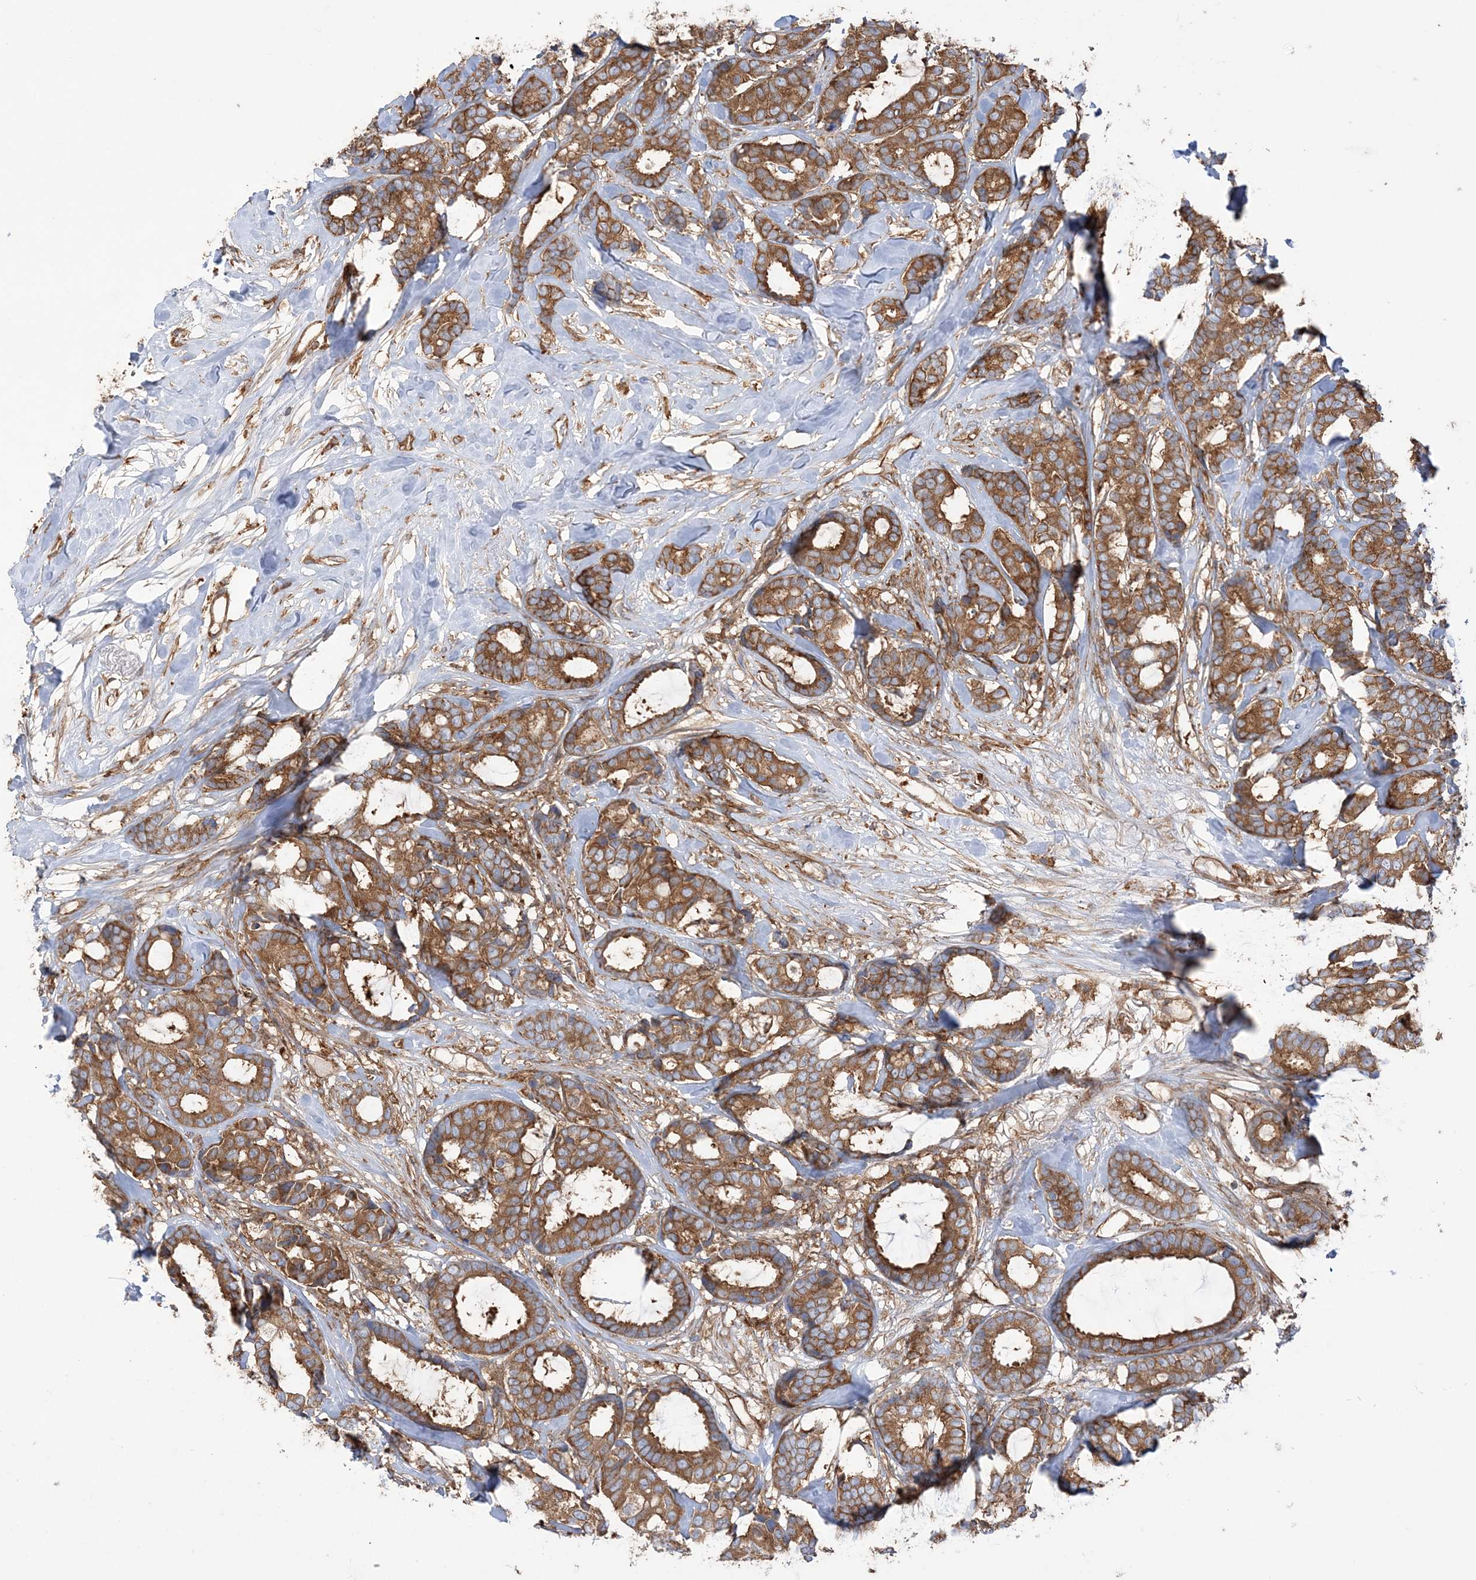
{"staining": {"intensity": "moderate", "quantity": ">75%", "location": "cytoplasmic/membranous"}, "tissue": "breast cancer", "cell_type": "Tumor cells", "image_type": "cancer", "snomed": [{"axis": "morphology", "description": "Duct carcinoma"}, {"axis": "topography", "description": "Breast"}], "caption": "Immunohistochemistry (IHC) staining of infiltrating ductal carcinoma (breast), which demonstrates medium levels of moderate cytoplasmic/membranous positivity in about >75% of tumor cells indicating moderate cytoplasmic/membranous protein expression. The staining was performed using DAB (3,3'-diaminobenzidine) (brown) for protein detection and nuclei were counterstained in hematoxylin (blue).", "gene": "TBC1D5", "patient": {"sex": "female", "age": 87}}